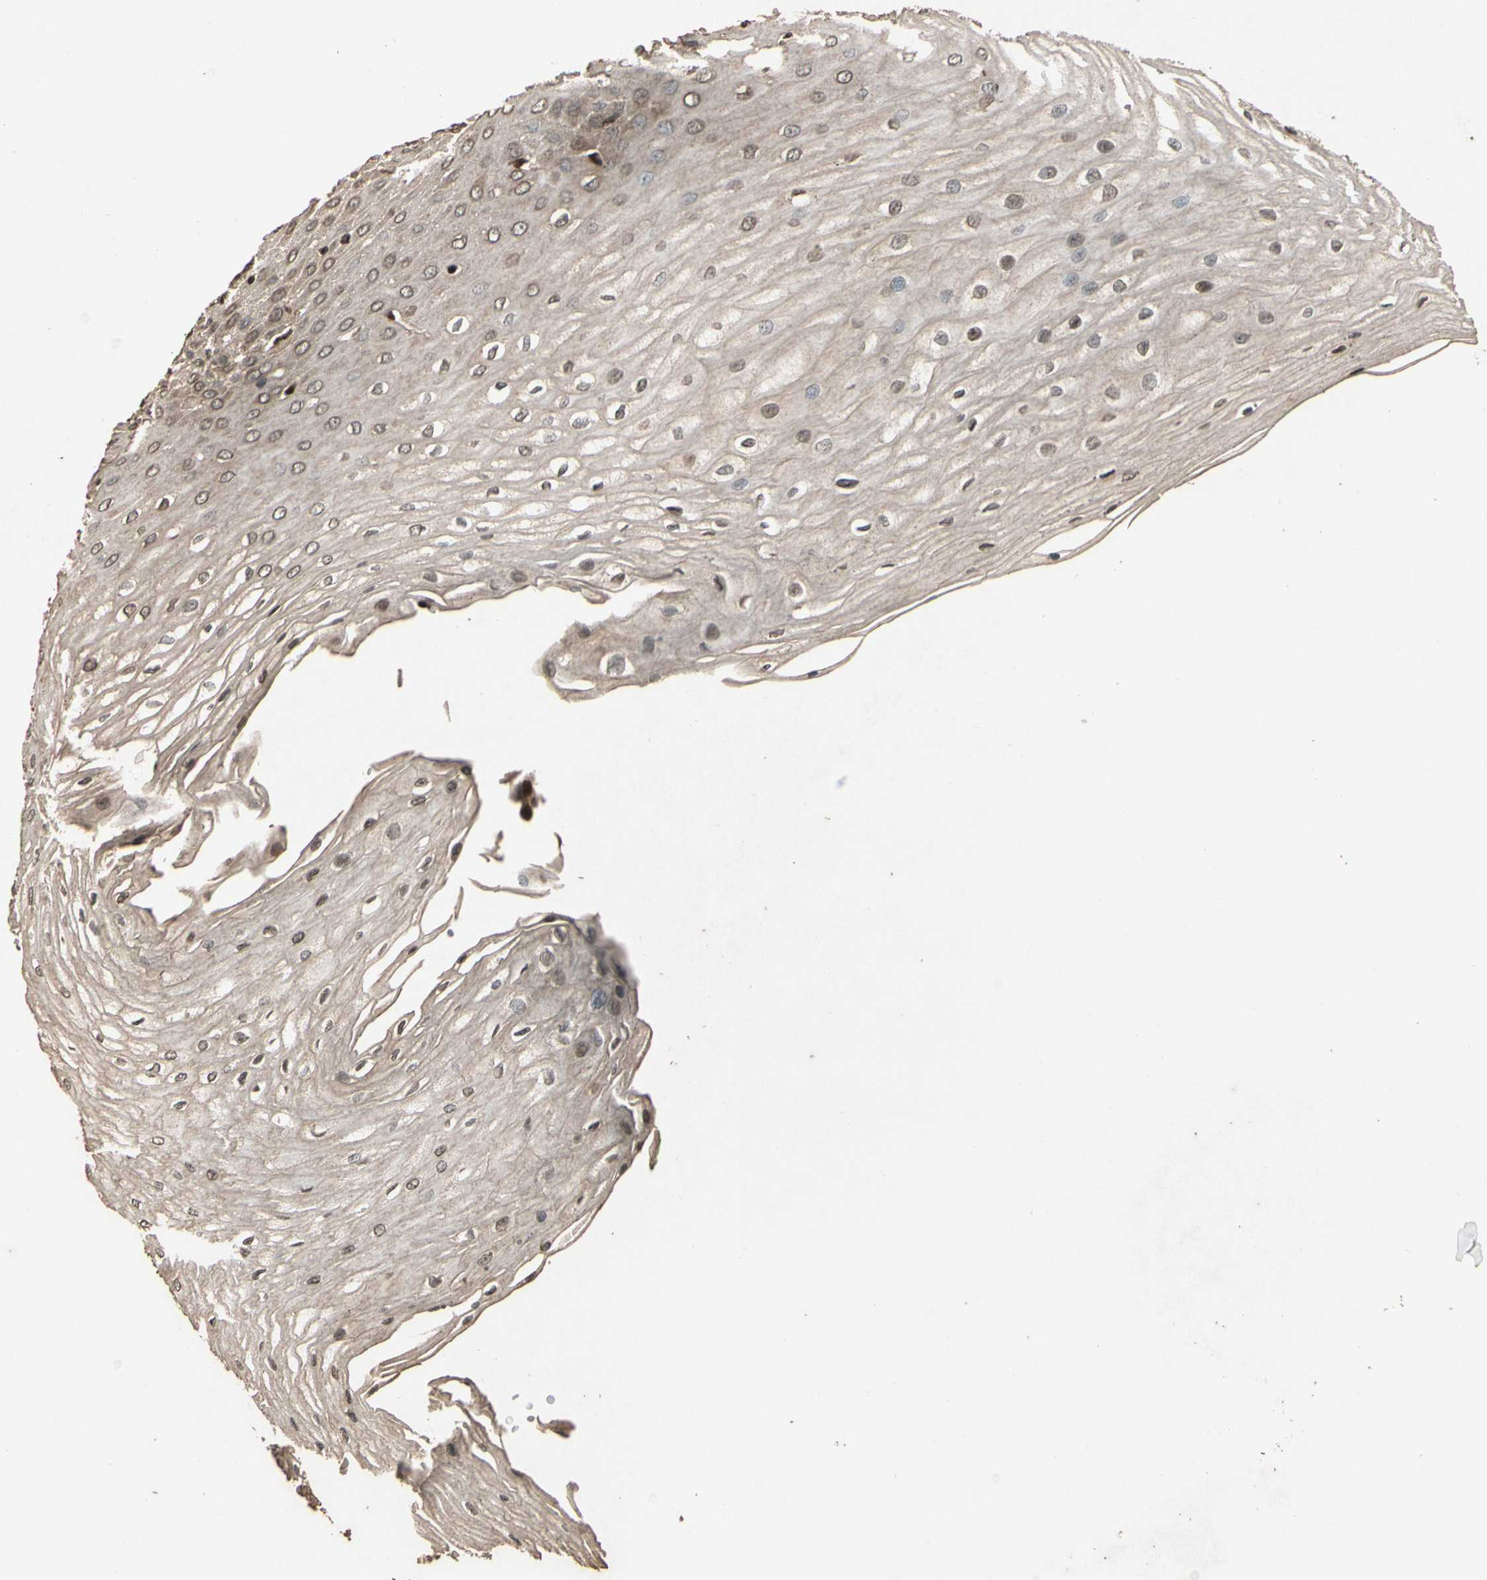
{"staining": {"intensity": "moderate", "quantity": ">75%", "location": "cytoplasmic/membranous,nuclear"}, "tissue": "esophagus", "cell_type": "Squamous epithelial cells", "image_type": "normal", "snomed": [{"axis": "morphology", "description": "Normal tissue, NOS"}, {"axis": "morphology", "description": "Squamous cell carcinoma, NOS"}, {"axis": "topography", "description": "Esophagus"}], "caption": "Esophagus stained with DAB immunohistochemistry (IHC) demonstrates medium levels of moderate cytoplasmic/membranous,nuclear expression in approximately >75% of squamous epithelial cells.", "gene": "GLRX", "patient": {"sex": "male", "age": 65}}